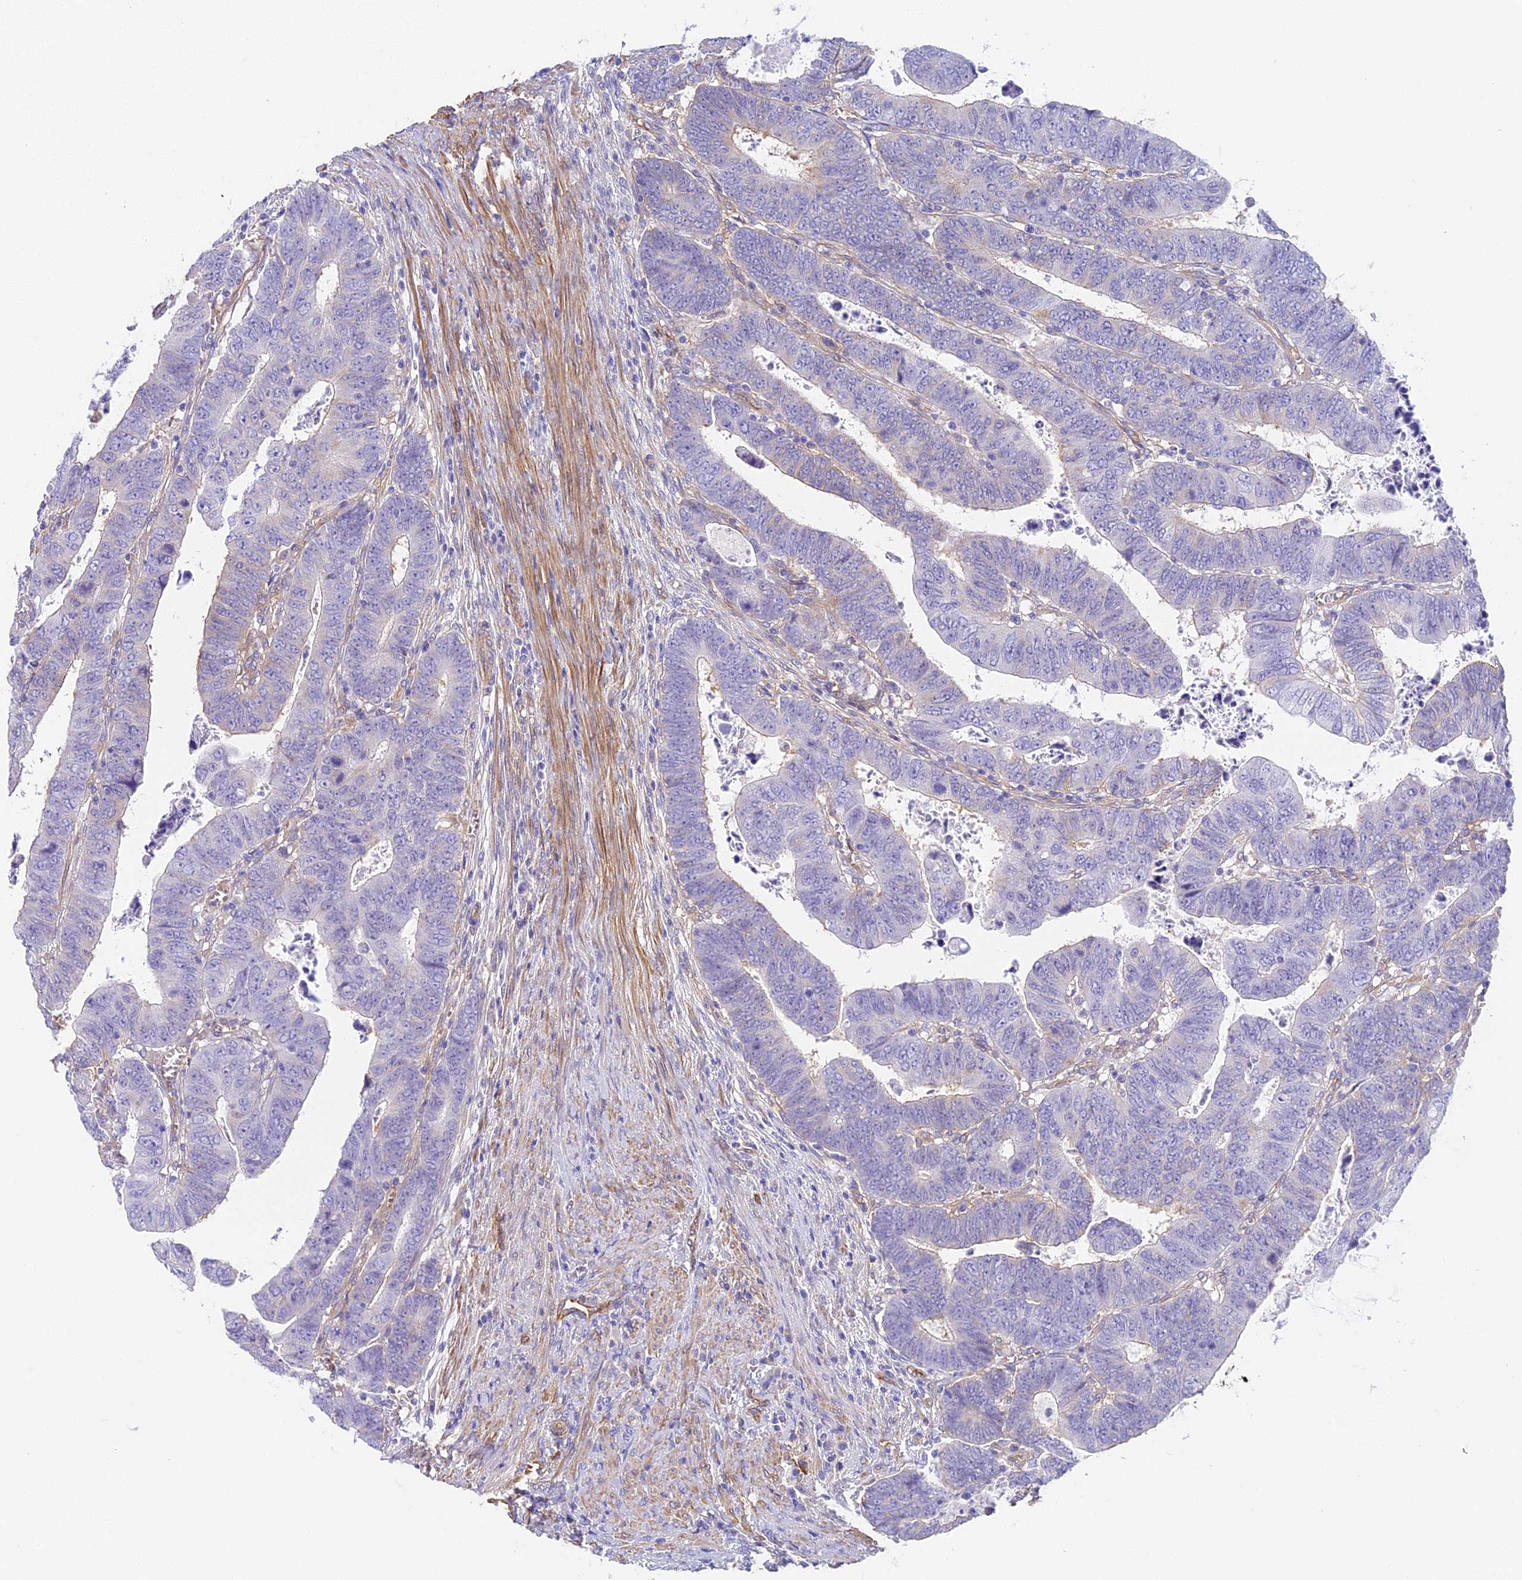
{"staining": {"intensity": "negative", "quantity": "none", "location": "none"}, "tissue": "colorectal cancer", "cell_type": "Tumor cells", "image_type": "cancer", "snomed": [{"axis": "morphology", "description": "Normal tissue, NOS"}, {"axis": "morphology", "description": "Adenocarcinoma, NOS"}, {"axis": "topography", "description": "Rectum"}], "caption": "Colorectal cancer was stained to show a protein in brown. There is no significant expression in tumor cells.", "gene": "HOMER3", "patient": {"sex": "female", "age": 65}}